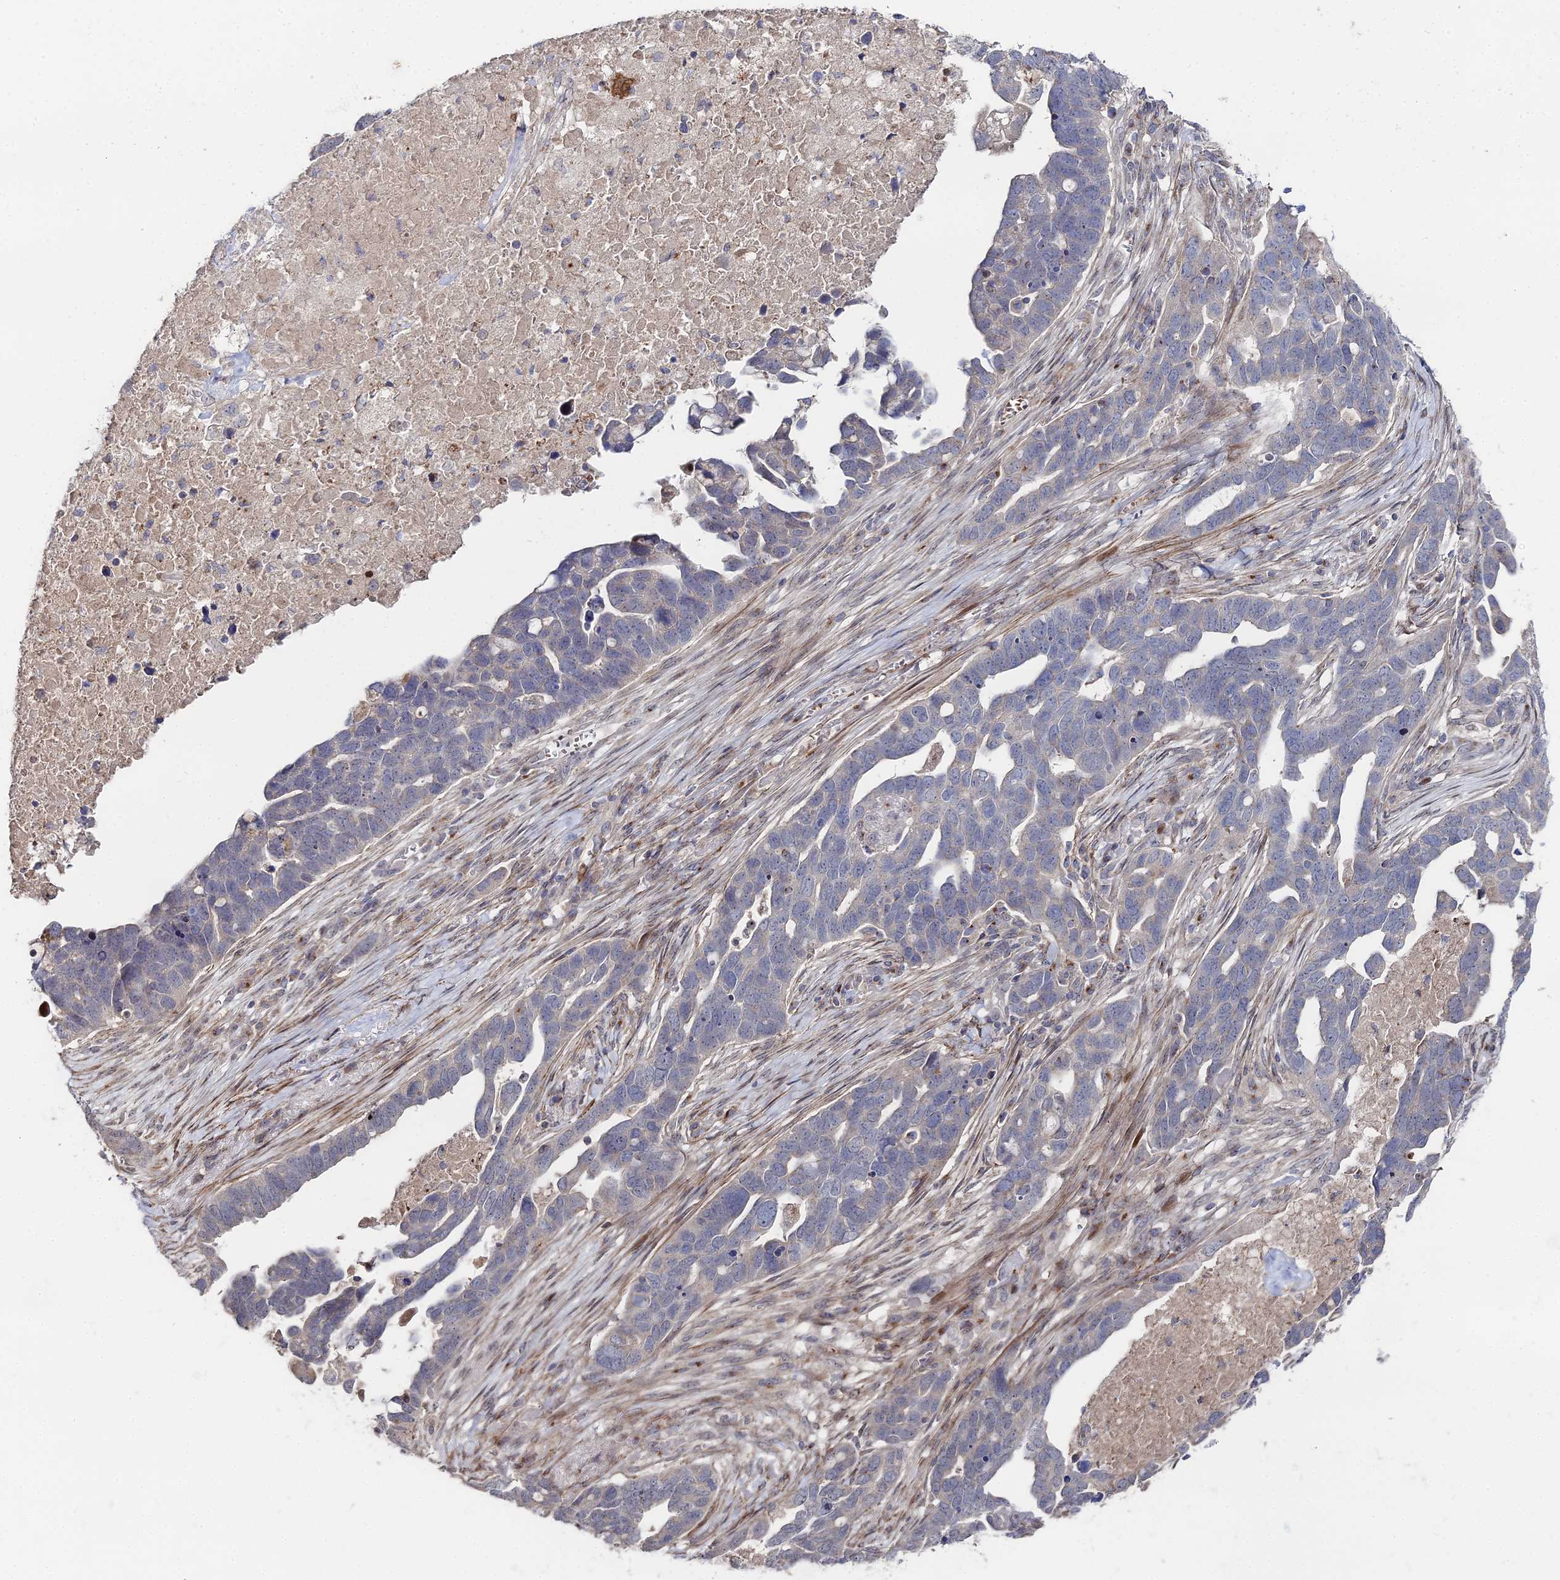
{"staining": {"intensity": "negative", "quantity": "none", "location": "none"}, "tissue": "ovarian cancer", "cell_type": "Tumor cells", "image_type": "cancer", "snomed": [{"axis": "morphology", "description": "Cystadenocarcinoma, serous, NOS"}, {"axis": "topography", "description": "Ovary"}], "caption": "Protein analysis of ovarian cancer (serous cystadenocarcinoma) shows no significant positivity in tumor cells.", "gene": "SGMS1", "patient": {"sex": "female", "age": 54}}